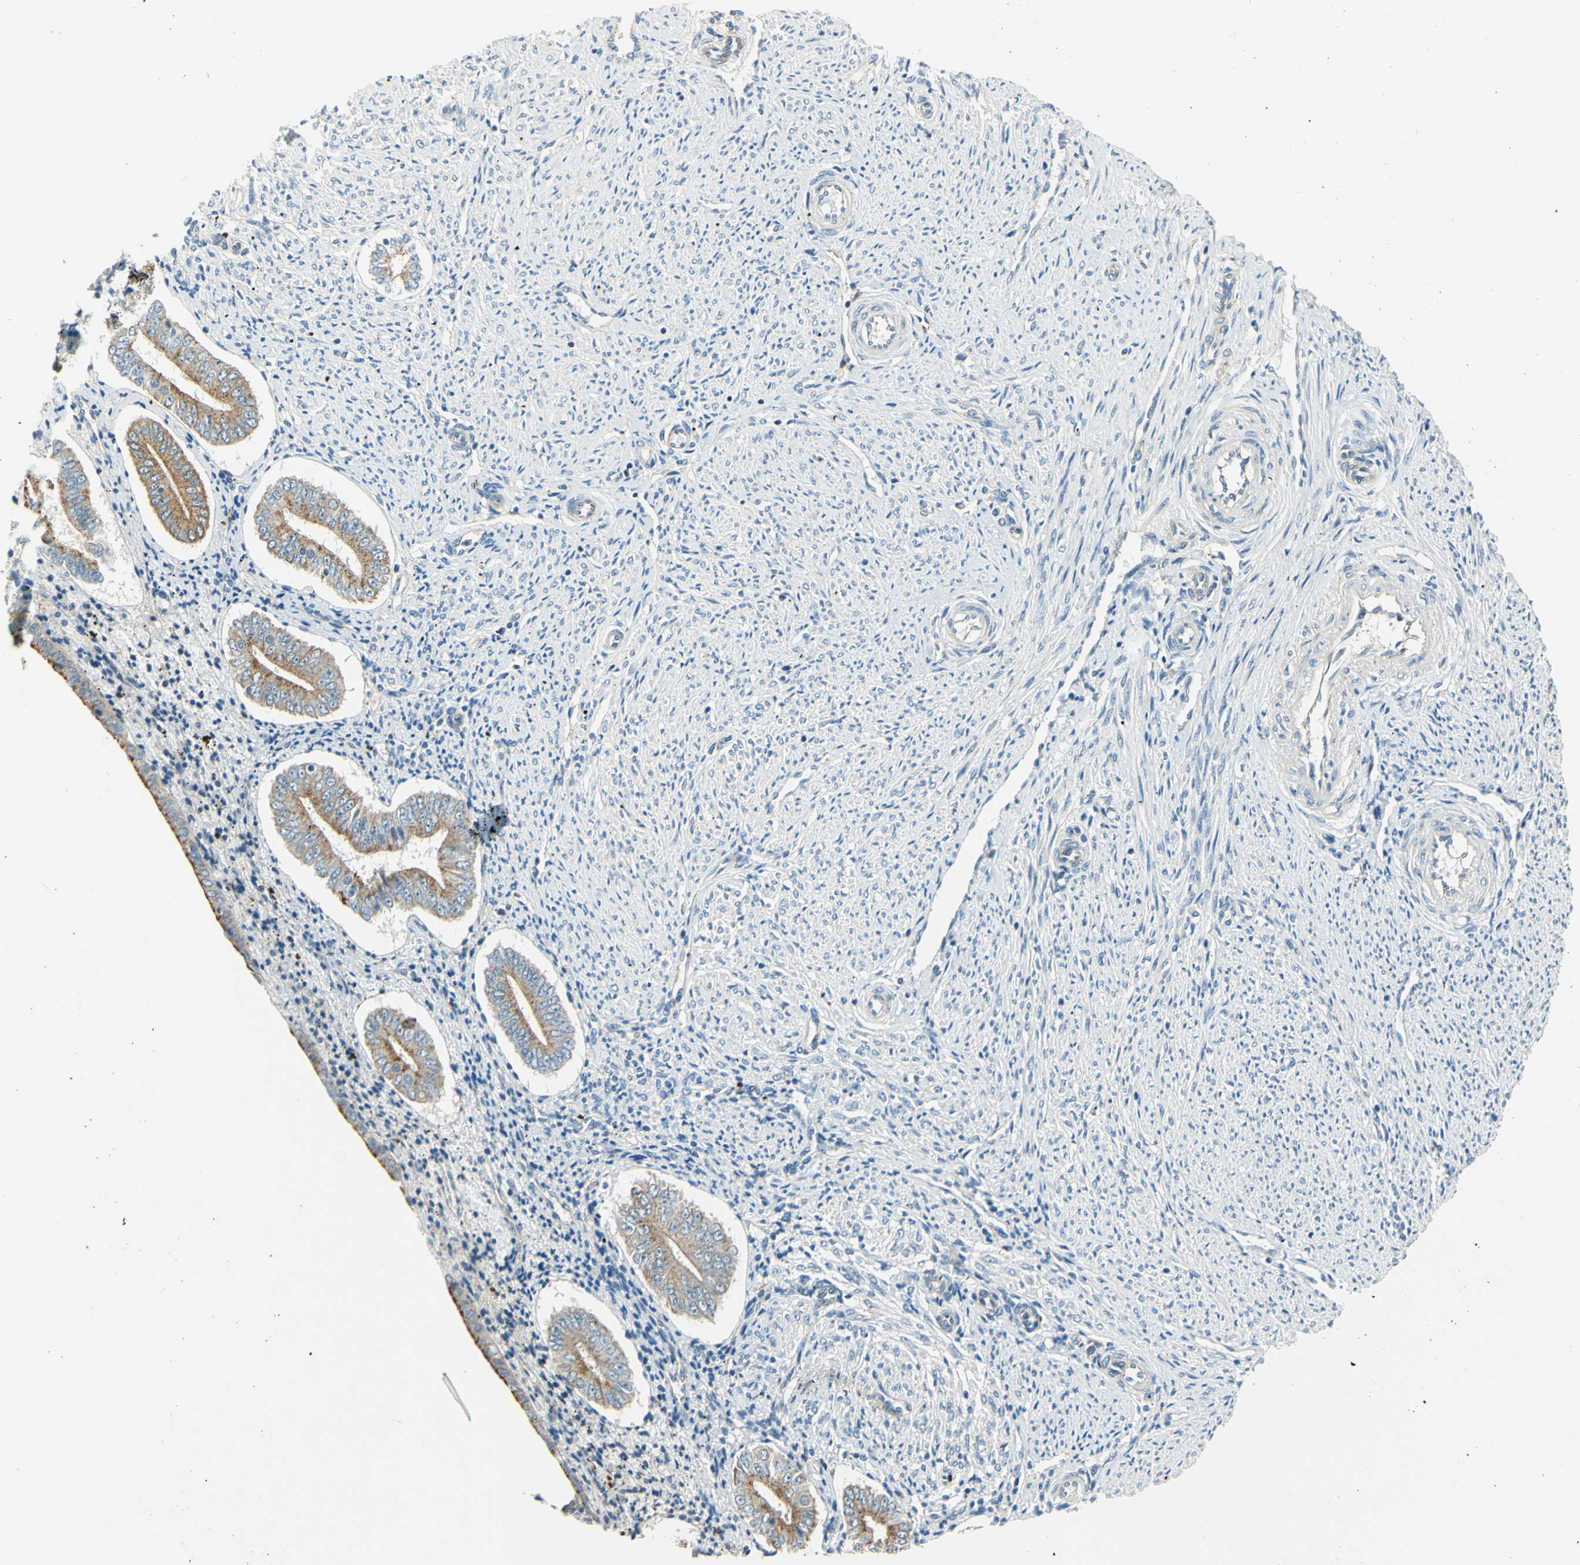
{"staining": {"intensity": "negative", "quantity": "none", "location": "none"}, "tissue": "endometrium", "cell_type": "Cells in endometrial stroma", "image_type": "normal", "snomed": [{"axis": "morphology", "description": "Normal tissue, NOS"}, {"axis": "topography", "description": "Endometrium"}], "caption": "DAB immunohistochemical staining of benign human endometrium demonstrates no significant positivity in cells in endometrial stroma. (Brightfield microscopy of DAB immunohistochemistry at high magnification).", "gene": "LAMA3", "patient": {"sex": "female", "age": 42}}